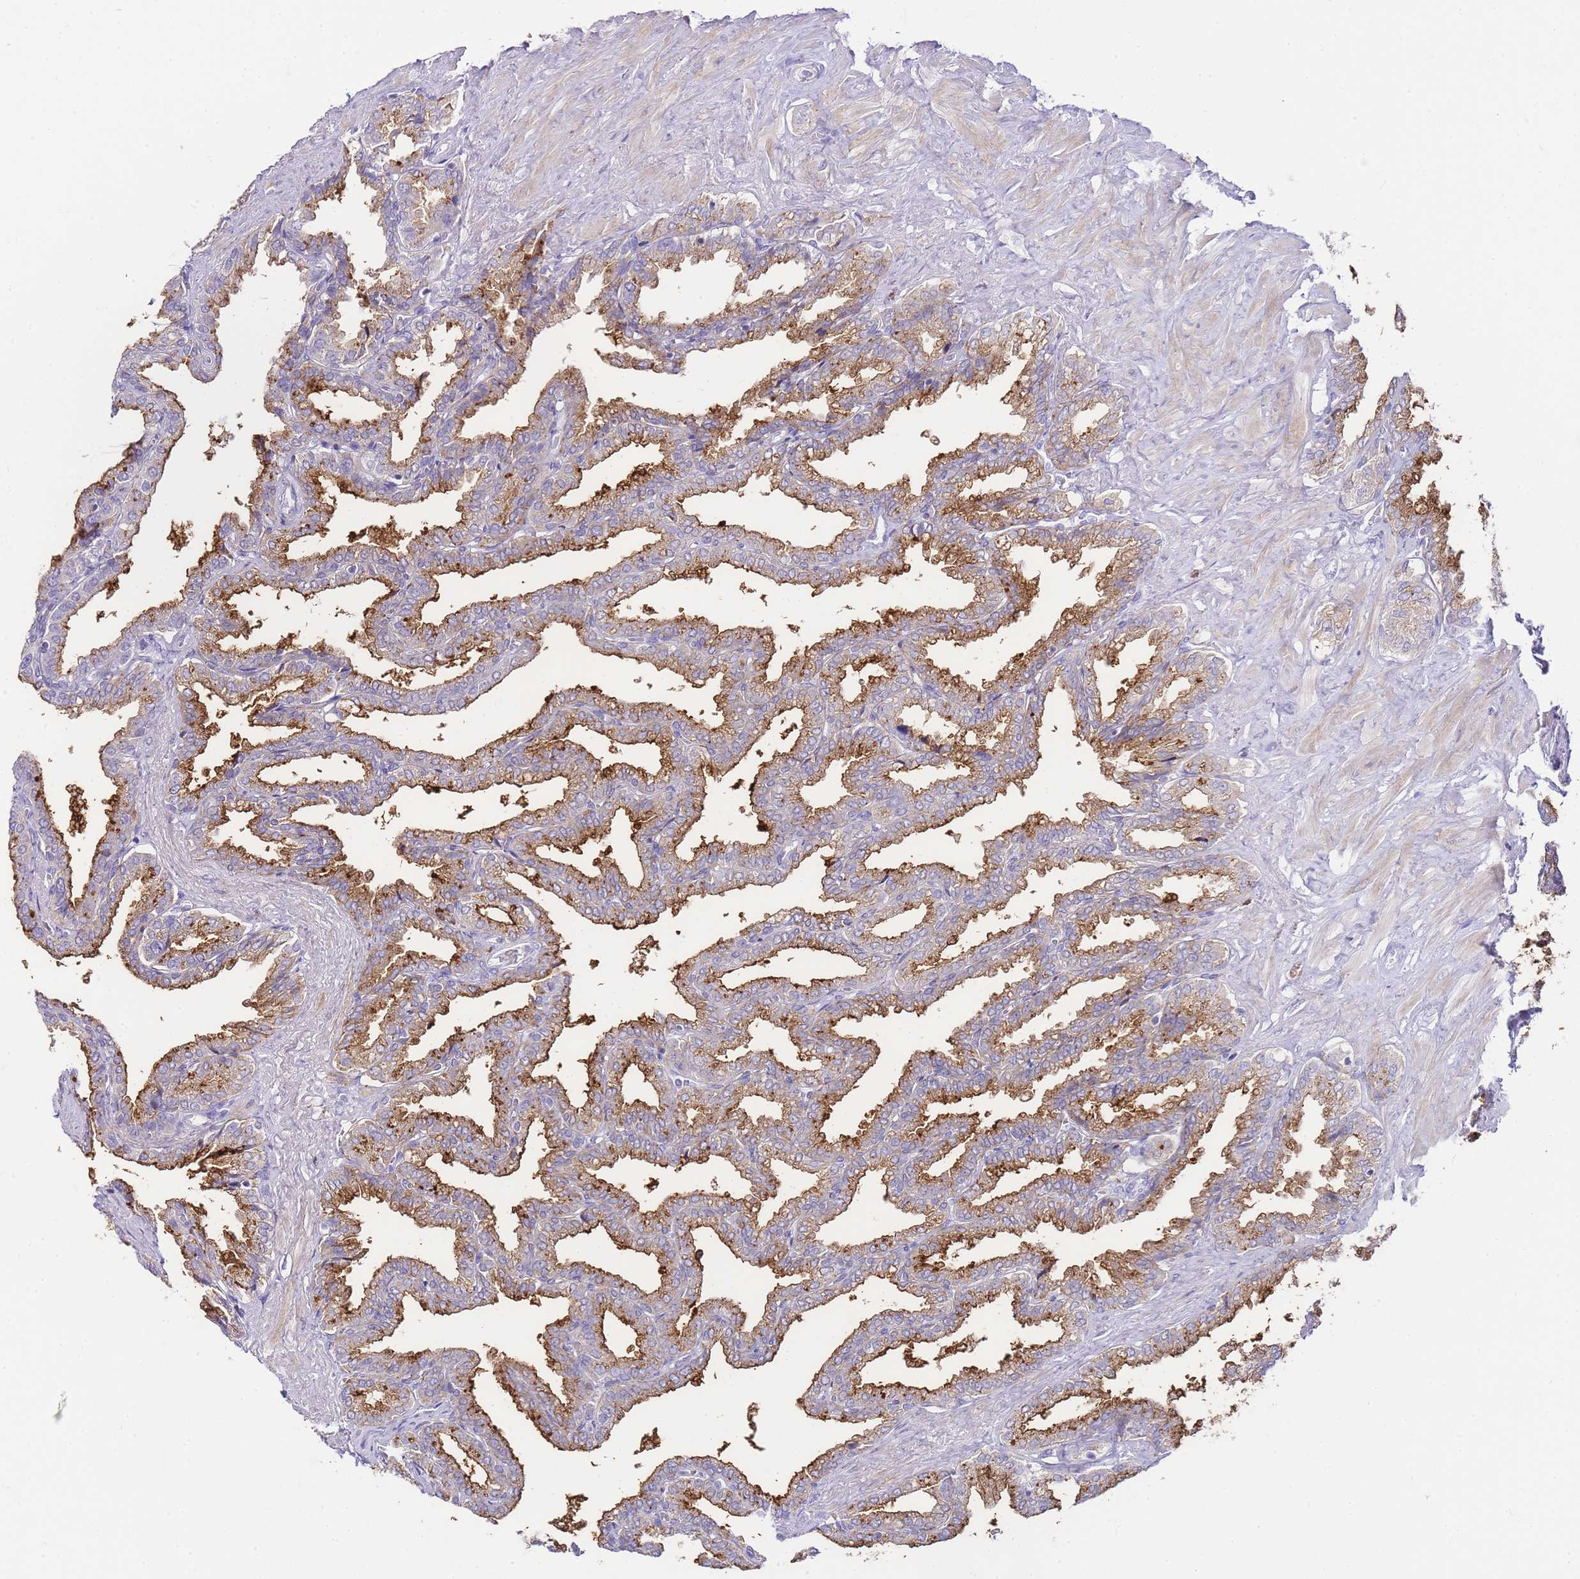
{"staining": {"intensity": "strong", "quantity": "25%-75%", "location": "cytoplasmic/membranous"}, "tissue": "seminal vesicle", "cell_type": "Glandular cells", "image_type": "normal", "snomed": [{"axis": "morphology", "description": "Normal tissue, NOS"}, {"axis": "topography", "description": "Seminal veicle"}], "caption": "Immunohistochemistry (IHC) staining of benign seminal vesicle, which demonstrates high levels of strong cytoplasmic/membranous positivity in about 25%-75% of glandular cells indicating strong cytoplasmic/membranous protein expression. The staining was performed using DAB (brown) for protein detection and nuclei were counterstained in hematoxylin (blue).", "gene": "DPP4", "patient": {"sex": "male", "age": 46}}